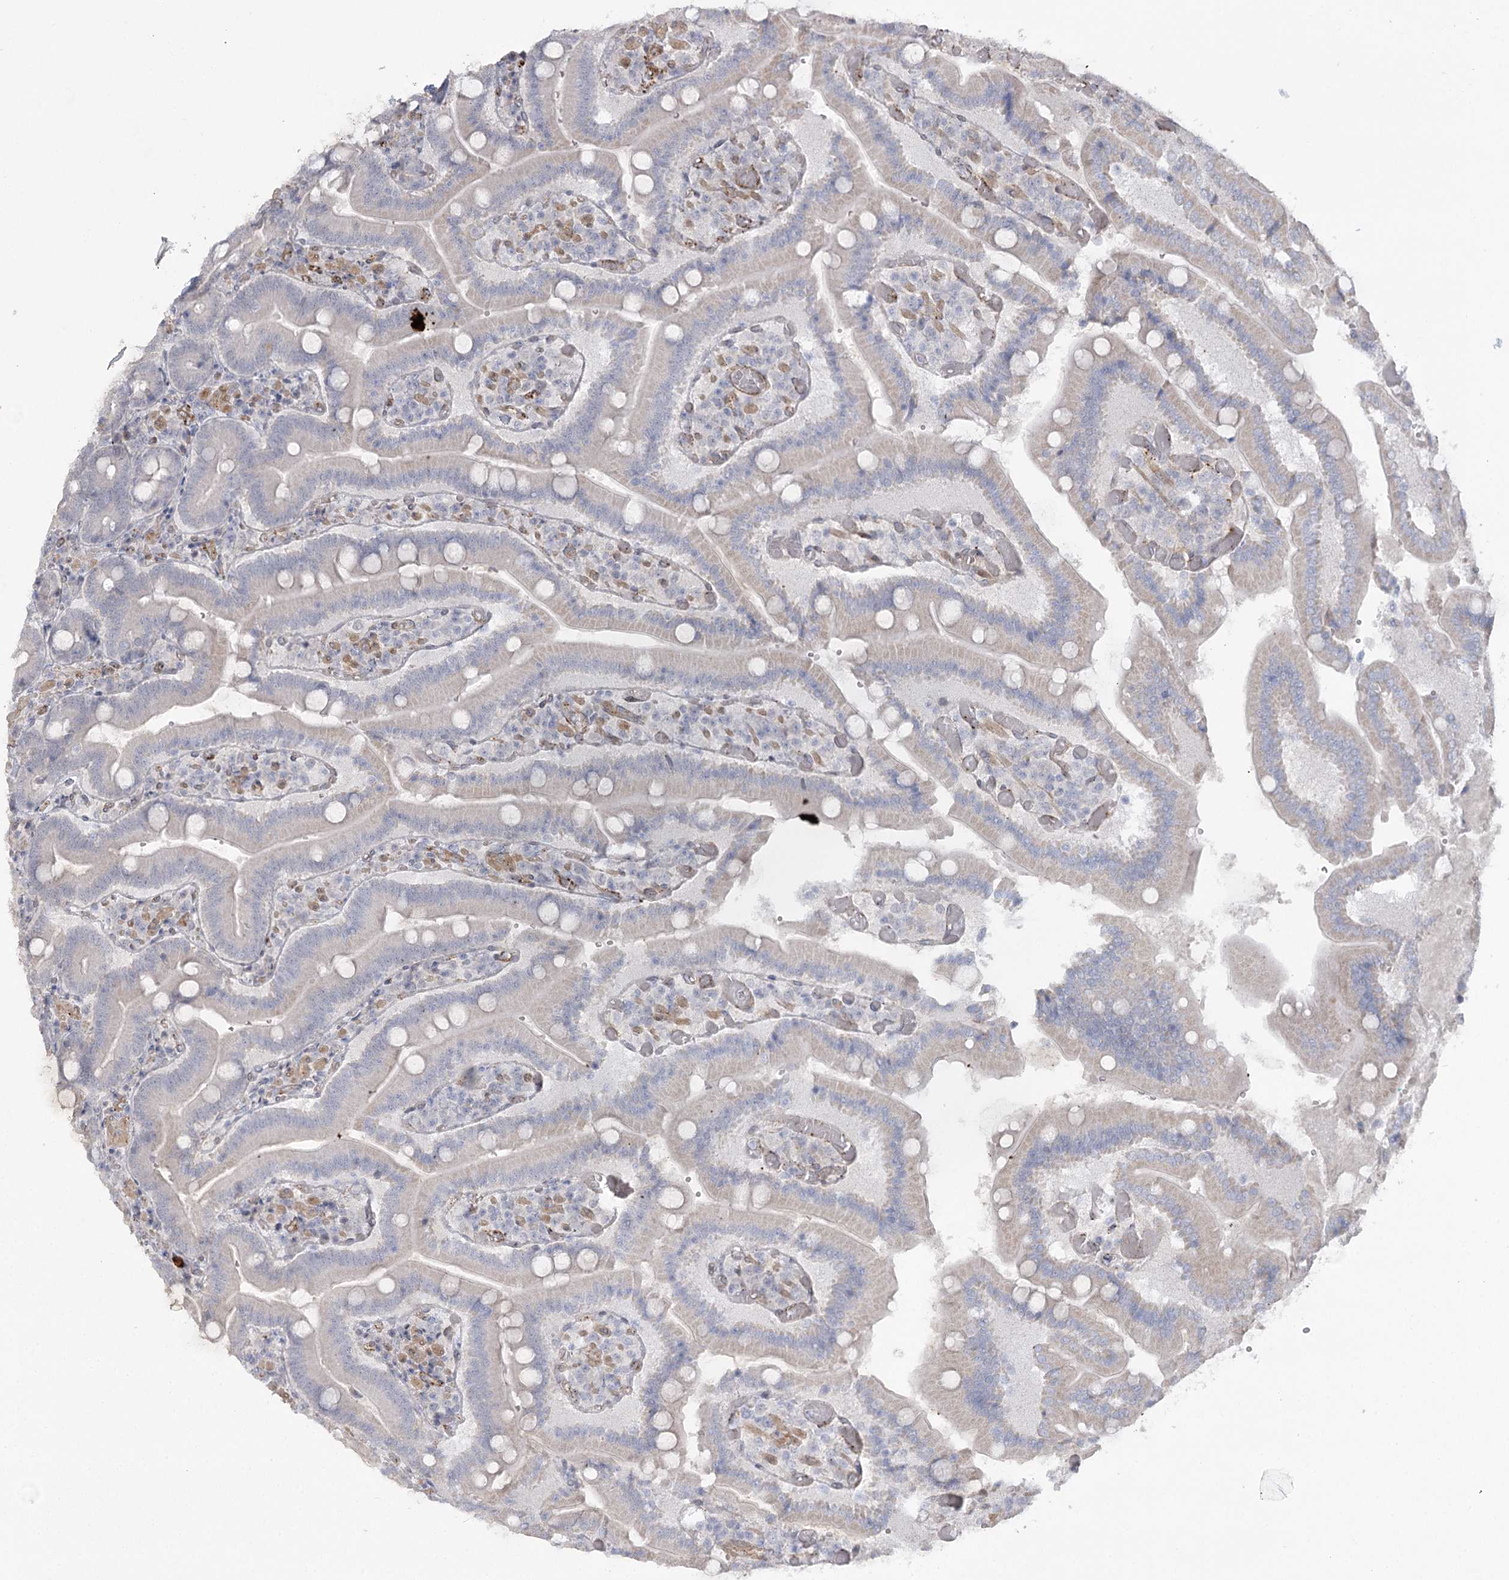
{"staining": {"intensity": "strong", "quantity": "<25%", "location": "cytoplasmic/membranous"}, "tissue": "duodenum", "cell_type": "Glandular cells", "image_type": "normal", "snomed": [{"axis": "morphology", "description": "Normal tissue, NOS"}, {"axis": "topography", "description": "Duodenum"}], "caption": "Immunohistochemical staining of unremarkable human duodenum exhibits medium levels of strong cytoplasmic/membranous staining in approximately <25% of glandular cells.", "gene": "AMTN", "patient": {"sex": "female", "age": 62}}